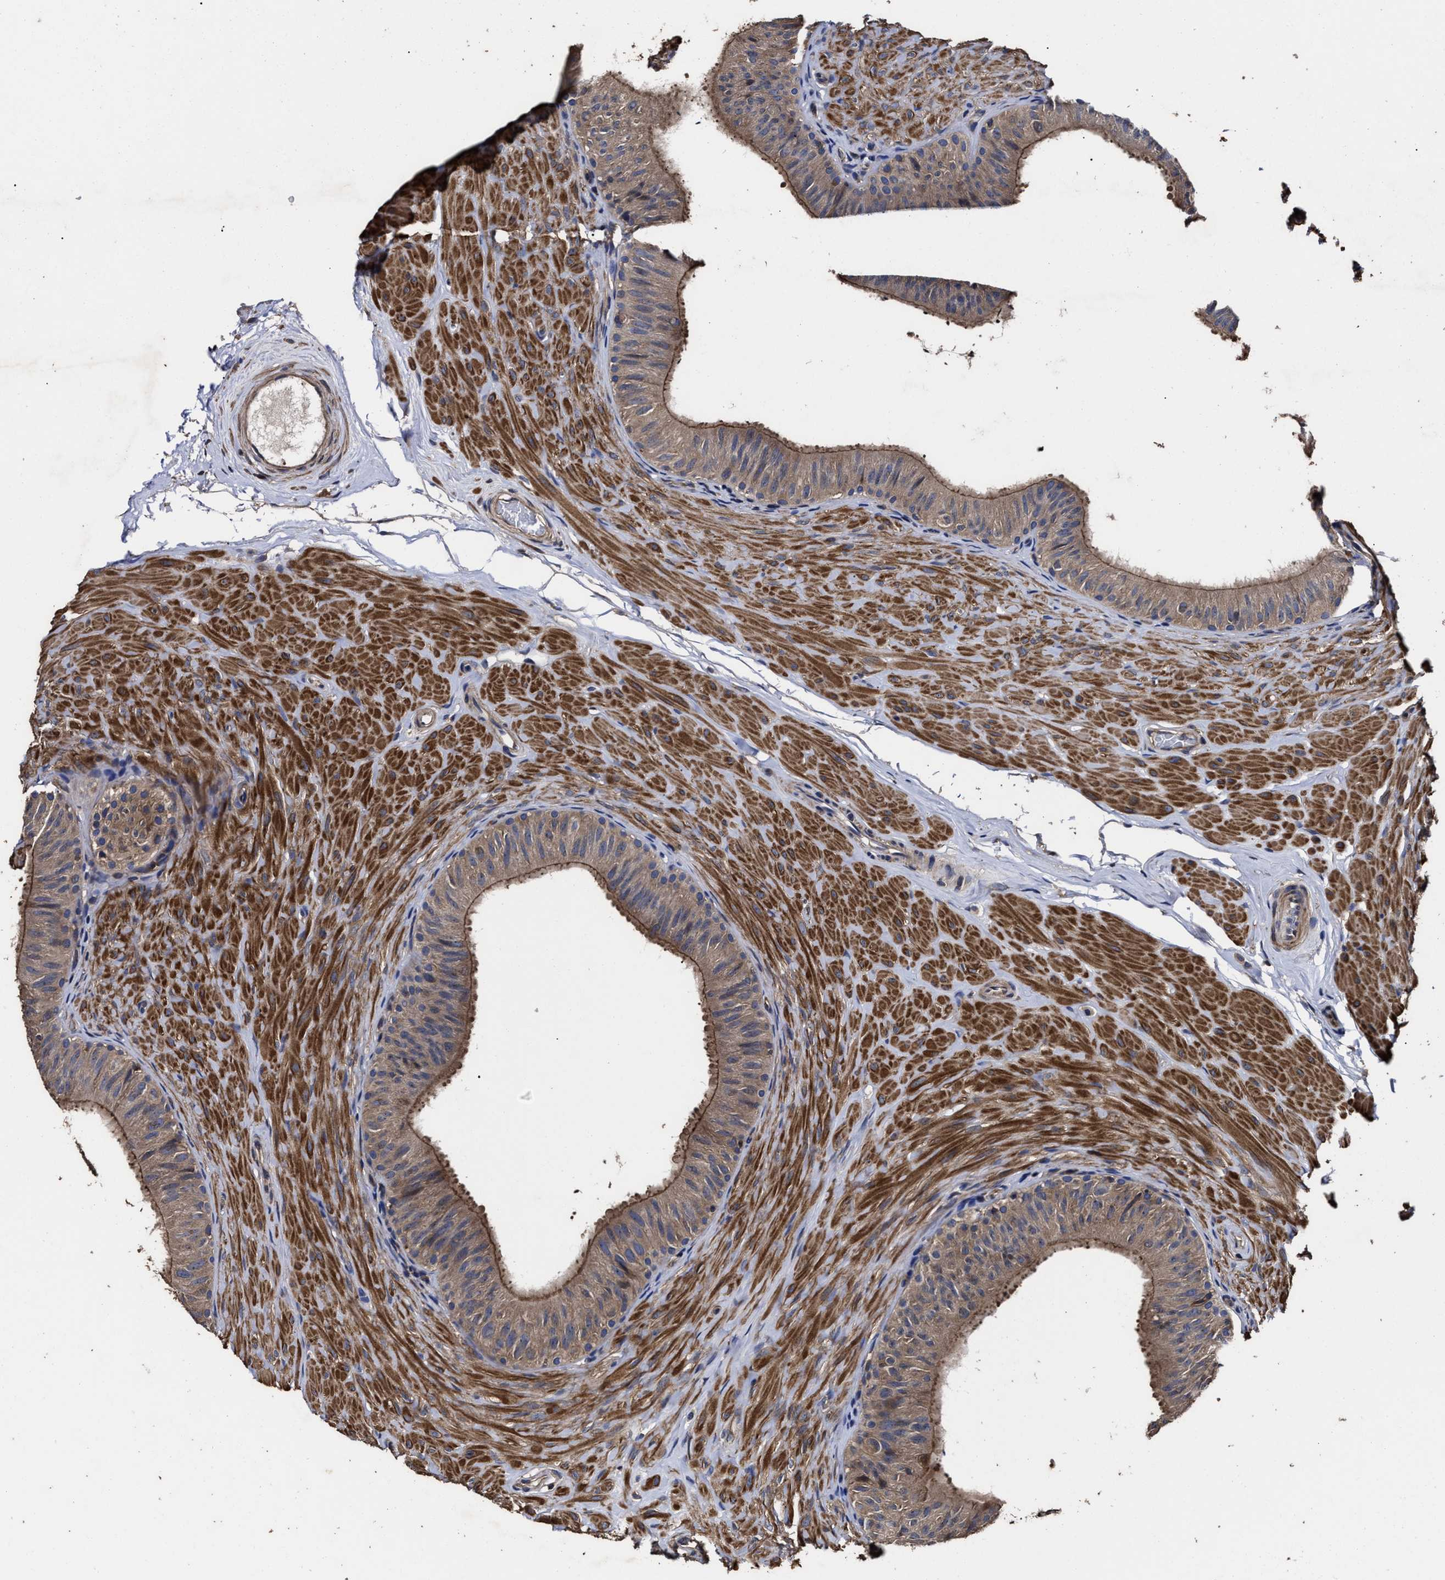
{"staining": {"intensity": "moderate", "quantity": ">75%", "location": "cytoplasmic/membranous"}, "tissue": "epididymis", "cell_type": "Glandular cells", "image_type": "normal", "snomed": [{"axis": "morphology", "description": "Normal tissue, NOS"}, {"axis": "topography", "description": "Epididymis"}], "caption": "Epididymis stained for a protein demonstrates moderate cytoplasmic/membranous positivity in glandular cells. (brown staining indicates protein expression, while blue staining denotes nuclei).", "gene": "AVEN", "patient": {"sex": "male", "age": 34}}